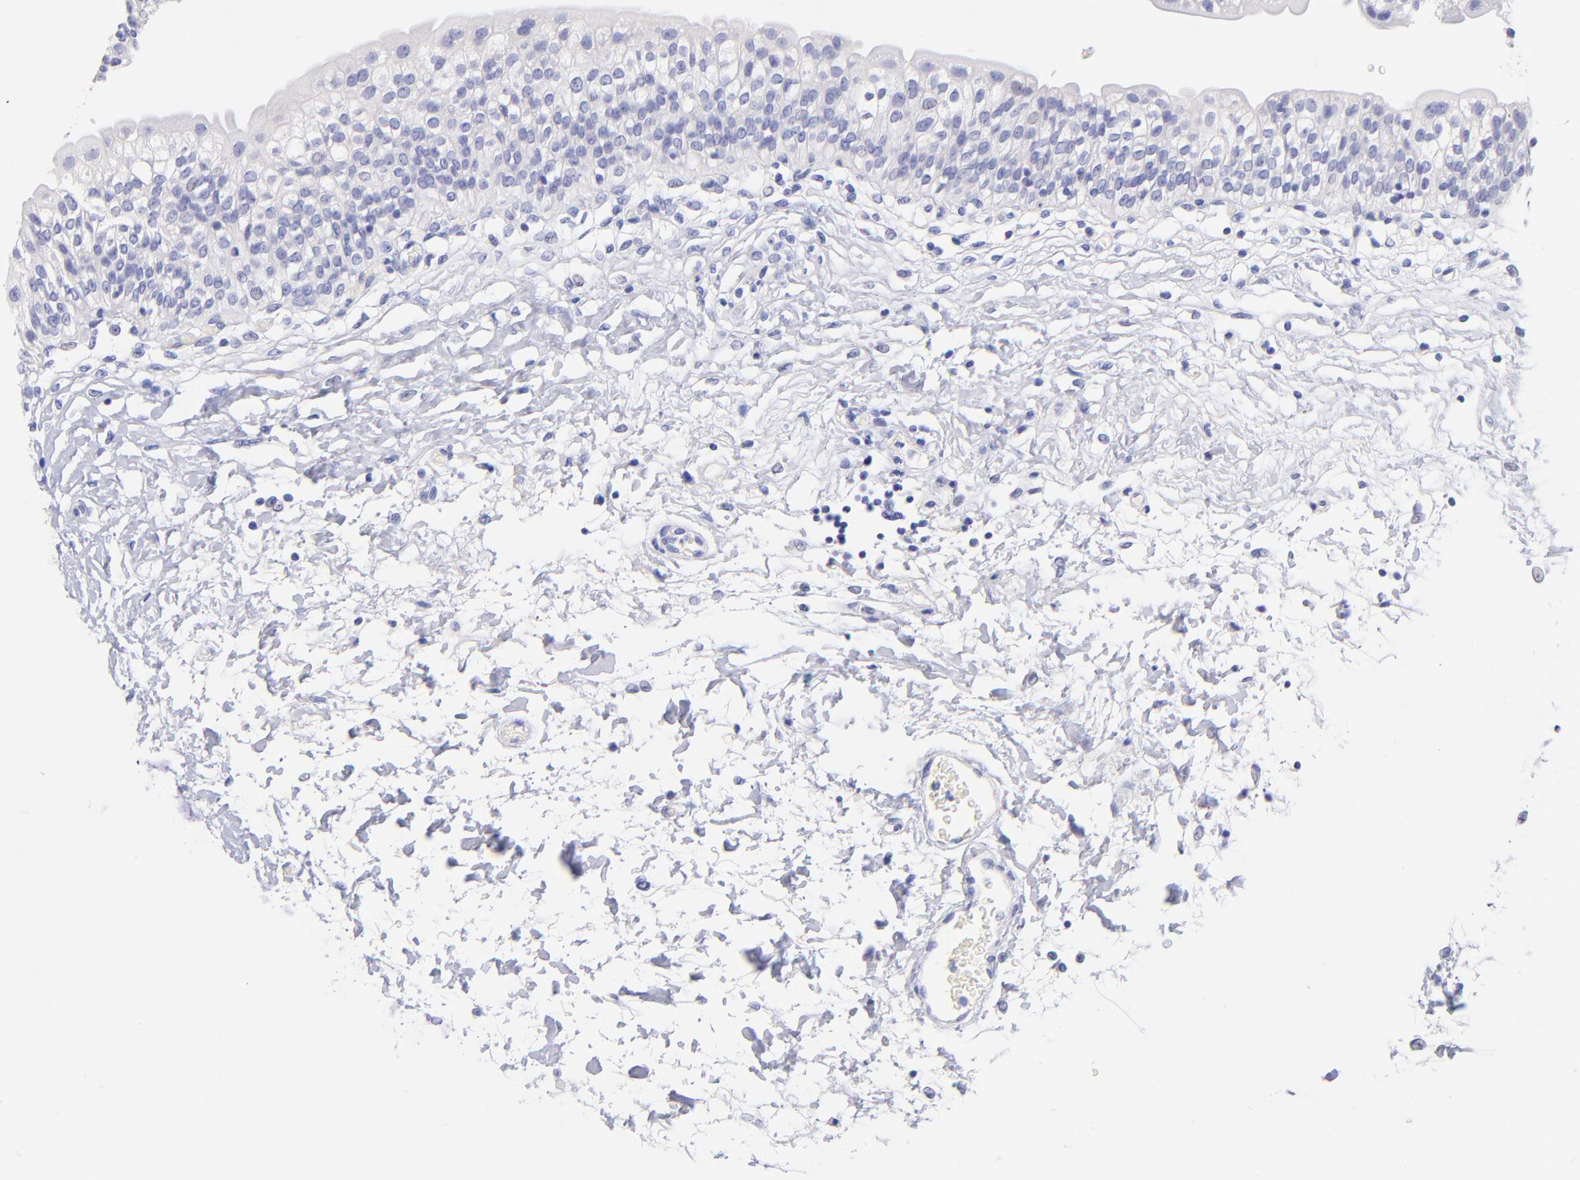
{"staining": {"intensity": "negative", "quantity": "none", "location": "none"}, "tissue": "urinary bladder", "cell_type": "Urothelial cells", "image_type": "normal", "snomed": [{"axis": "morphology", "description": "Normal tissue, NOS"}, {"axis": "topography", "description": "Urinary bladder"}], "caption": "There is no significant staining in urothelial cells of urinary bladder. (Brightfield microscopy of DAB immunohistochemistry (IHC) at high magnification).", "gene": "RAB3B", "patient": {"sex": "female", "age": 80}}